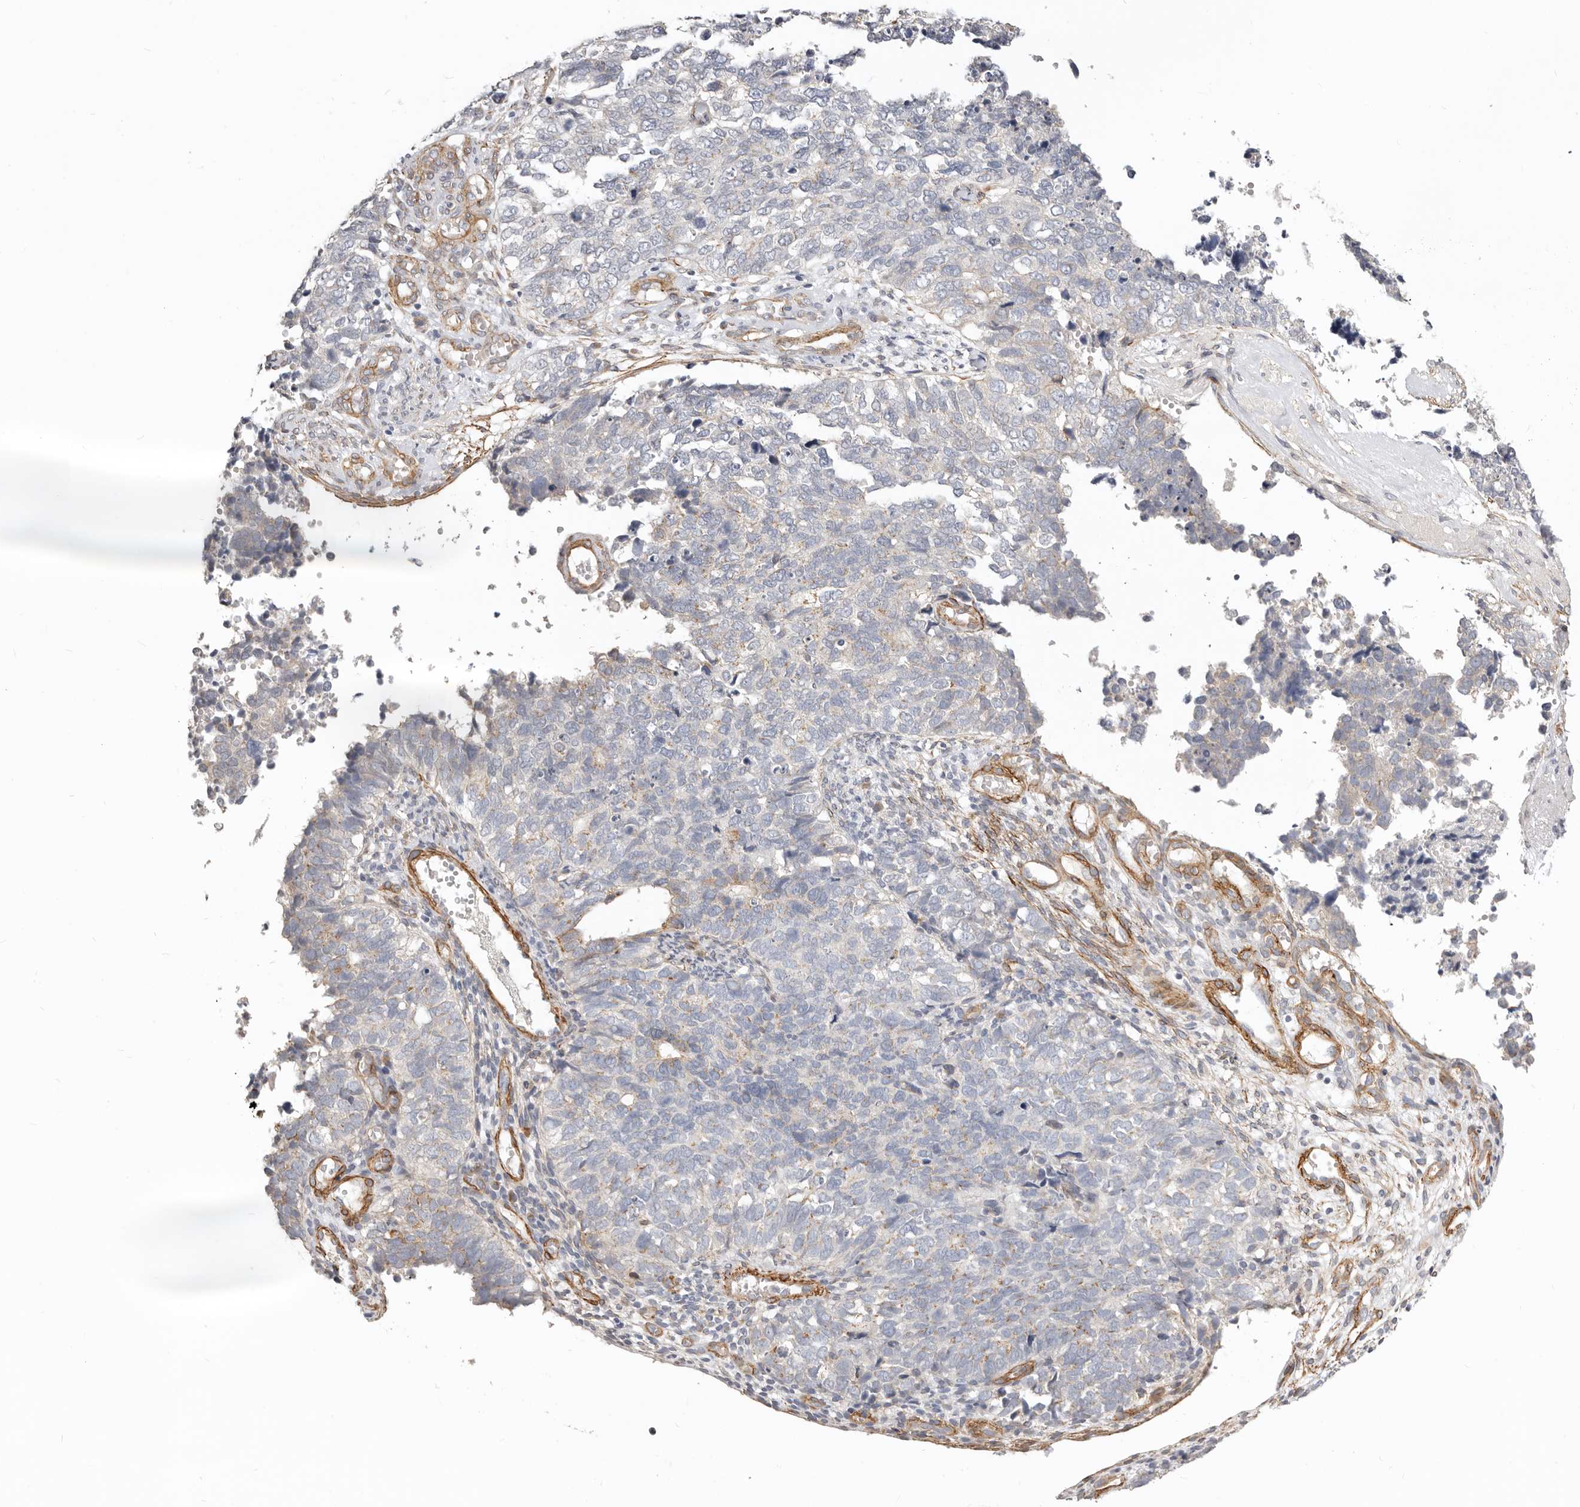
{"staining": {"intensity": "weak", "quantity": "<25%", "location": "cytoplasmic/membranous"}, "tissue": "cervical cancer", "cell_type": "Tumor cells", "image_type": "cancer", "snomed": [{"axis": "morphology", "description": "Squamous cell carcinoma, NOS"}, {"axis": "topography", "description": "Cervix"}], "caption": "Immunohistochemical staining of cervical squamous cell carcinoma shows no significant positivity in tumor cells. The staining was performed using DAB (3,3'-diaminobenzidine) to visualize the protein expression in brown, while the nuclei were stained in blue with hematoxylin (Magnification: 20x).", "gene": "RABAC1", "patient": {"sex": "female", "age": 63}}